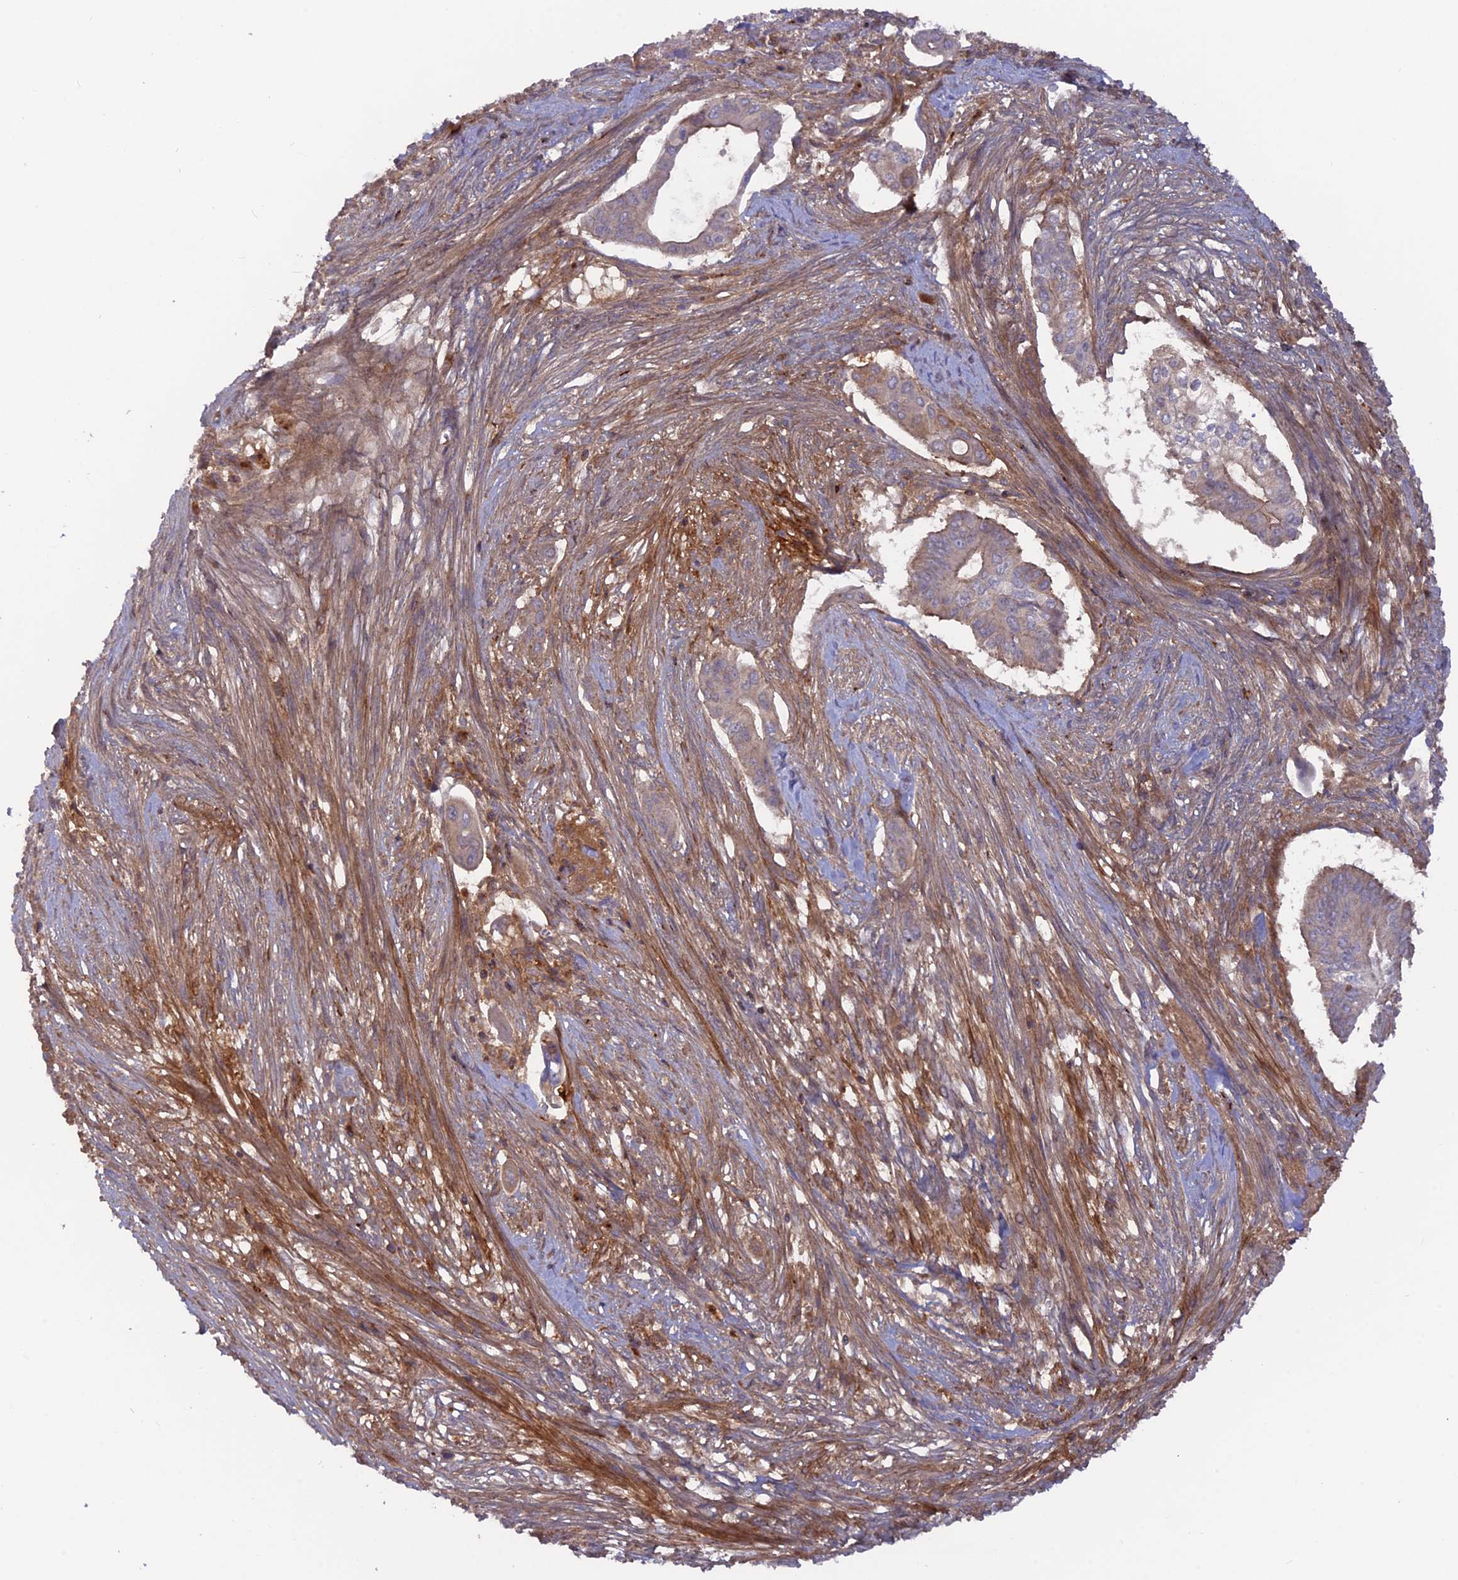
{"staining": {"intensity": "moderate", "quantity": "<25%", "location": "cytoplasmic/membranous"}, "tissue": "pancreatic cancer", "cell_type": "Tumor cells", "image_type": "cancer", "snomed": [{"axis": "morphology", "description": "Adenocarcinoma, NOS"}, {"axis": "topography", "description": "Pancreas"}], "caption": "Pancreatic cancer stained for a protein exhibits moderate cytoplasmic/membranous positivity in tumor cells.", "gene": "CPNE7", "patient": {"sex": "male", "age": 68}}